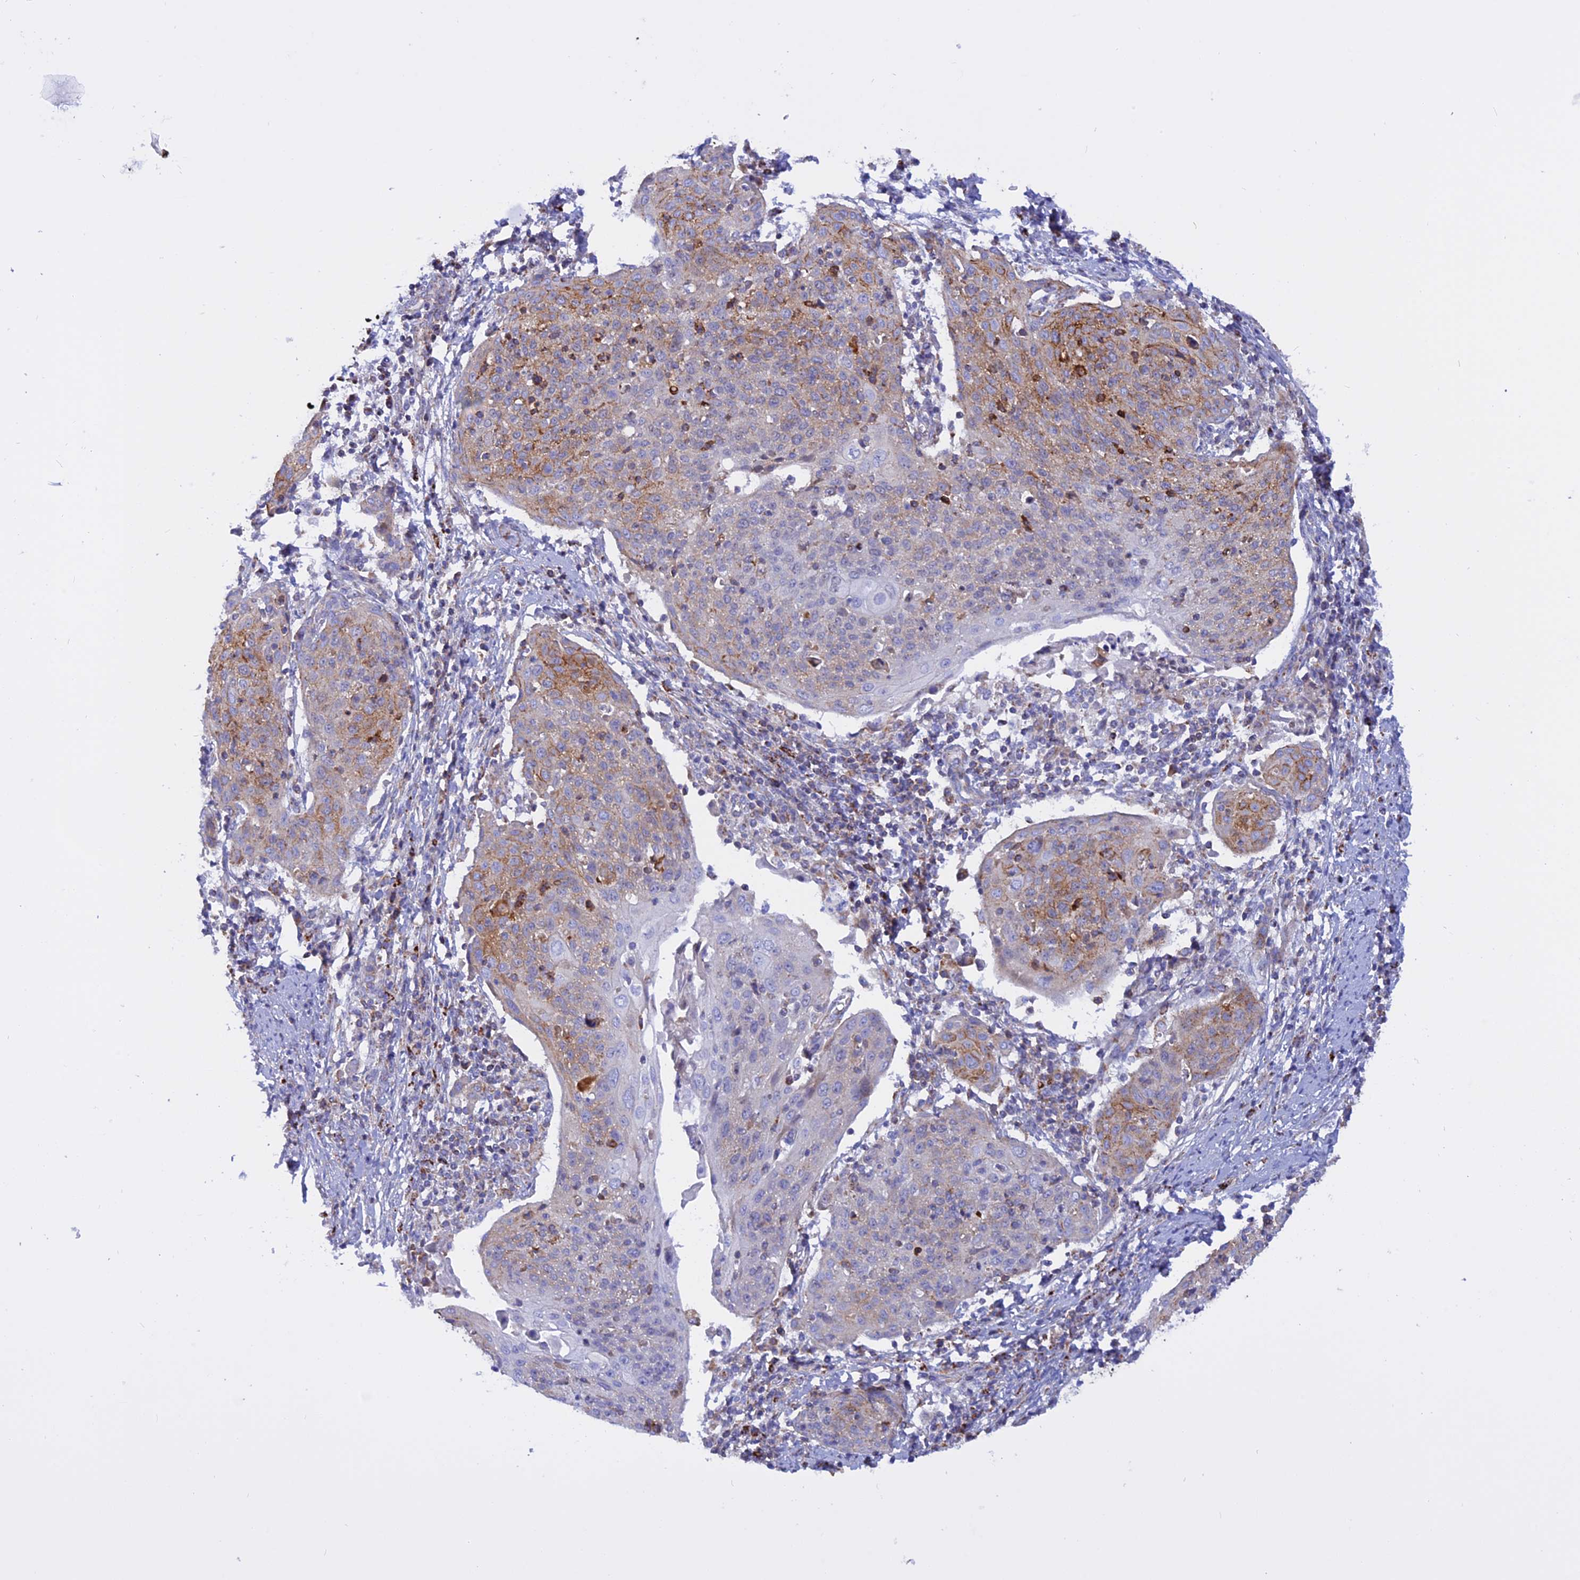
{"staining": {"intensity": "moderate", "quantity": "25%-75%", "location": "cytoplasmic/membranous"}, "tissue": "cervical cancer", "cell_type": "Tumor cells", "image_type": "cancer", "snomed": [{"axis": "morphology", "description": "Squamous cell carcinoma, NOS"}, {"axis": "topography", "description": "Cervix"}], "caption": "About 25%-75% of tumor cells in human cervical squamous cell carcinoma display moderate cytoplasmic/membranous protein positivity as visualized by brown immunohistochemical staining.", "gene": "GCDH", "patient": {"sex": "female", "age": 67}}